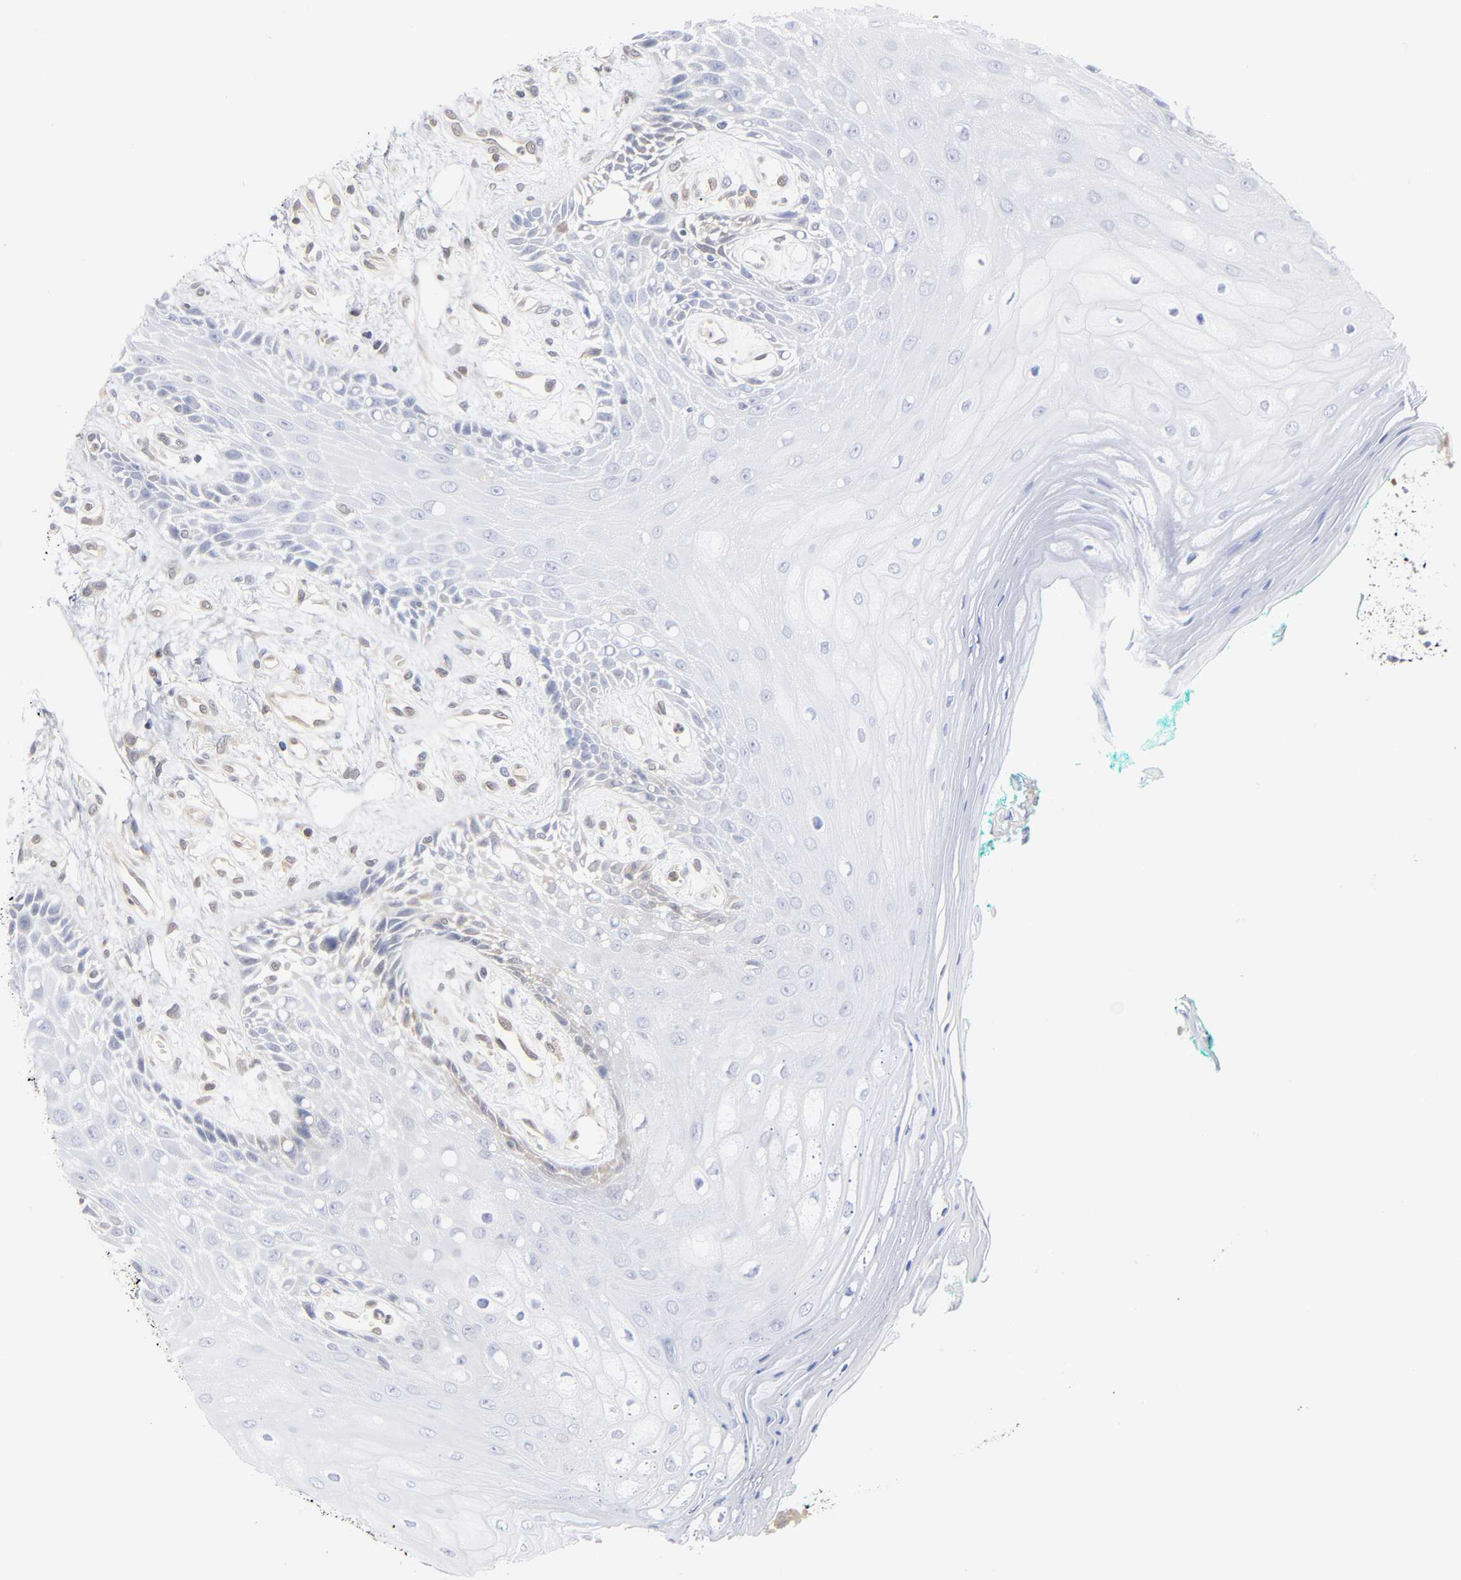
{"staining": {"intensity": "negative", "quantity": "none", "location": "none"}, "tissue": "oral mucosa", "cell_type": "Squamous epithelial cells", "image_type": "normal", "snomed": [{"axis": "morphology", "description": "Normal tissue, NOS"}, {"axis": "morphology", "description": "Squamous cell carcinoma, NOS"}, {"axis": "topography", "description": "Skeletal muscle"}, {"axis": "topography", "description": "Oral tissue"}, {"axis": "topography", "description": "Head-Neck"}], "caption": "Photomicrograph shows no protein expression in squamous epithelial cells of unremarkable oral mucosa.", "gene": "DFFB", "patient": {"sex": "female", "age": 84}}